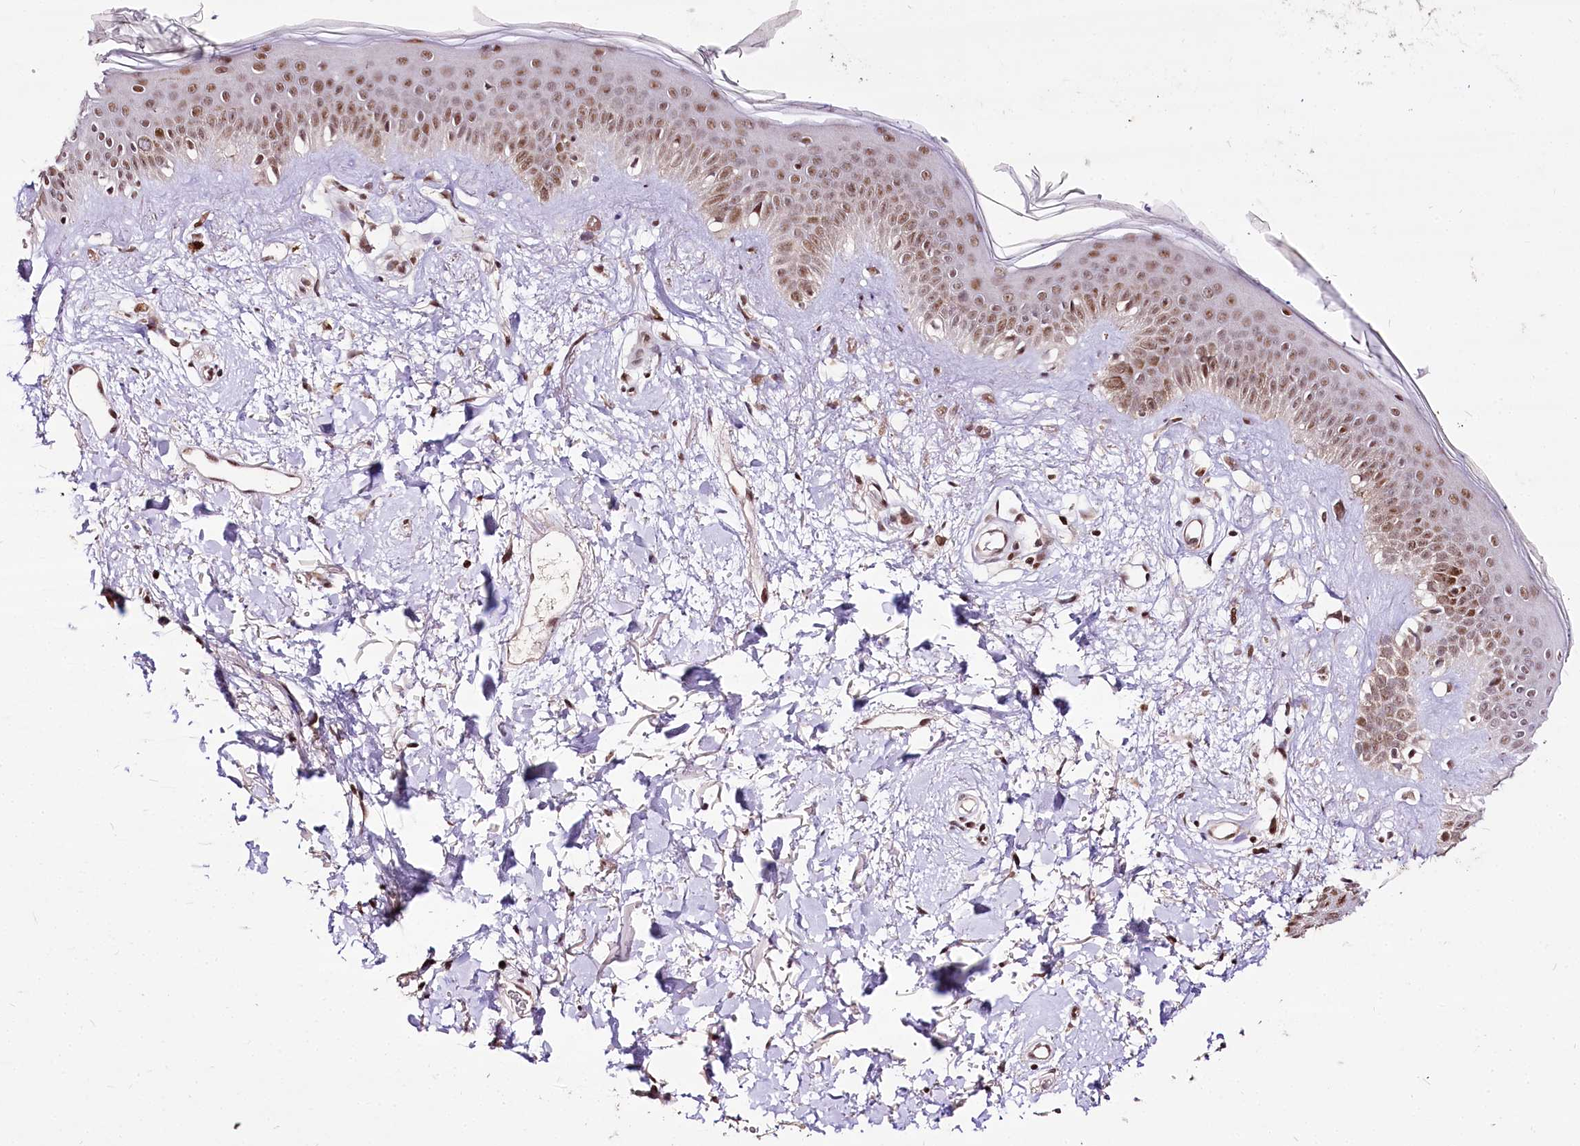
{"staining": {"intensity": "moderate", "quantity": ">75%", "location": "nuclear"}, "tissue": "skin", "cell_type": "Fibroblasts", "image_type": "normal", "snomed": [{"axis": "morphology", "description": "Normal tissue, NOS"}, {"axis": "topography", "description": "Skin"}], "caption": "Normal skin reveals moderate nuclear positivity in approximately >75% of fibroblasts, visualized by immunohistochemistry.", "gene": "POLA2", "patient": {"sex": "female", "age": 58}}